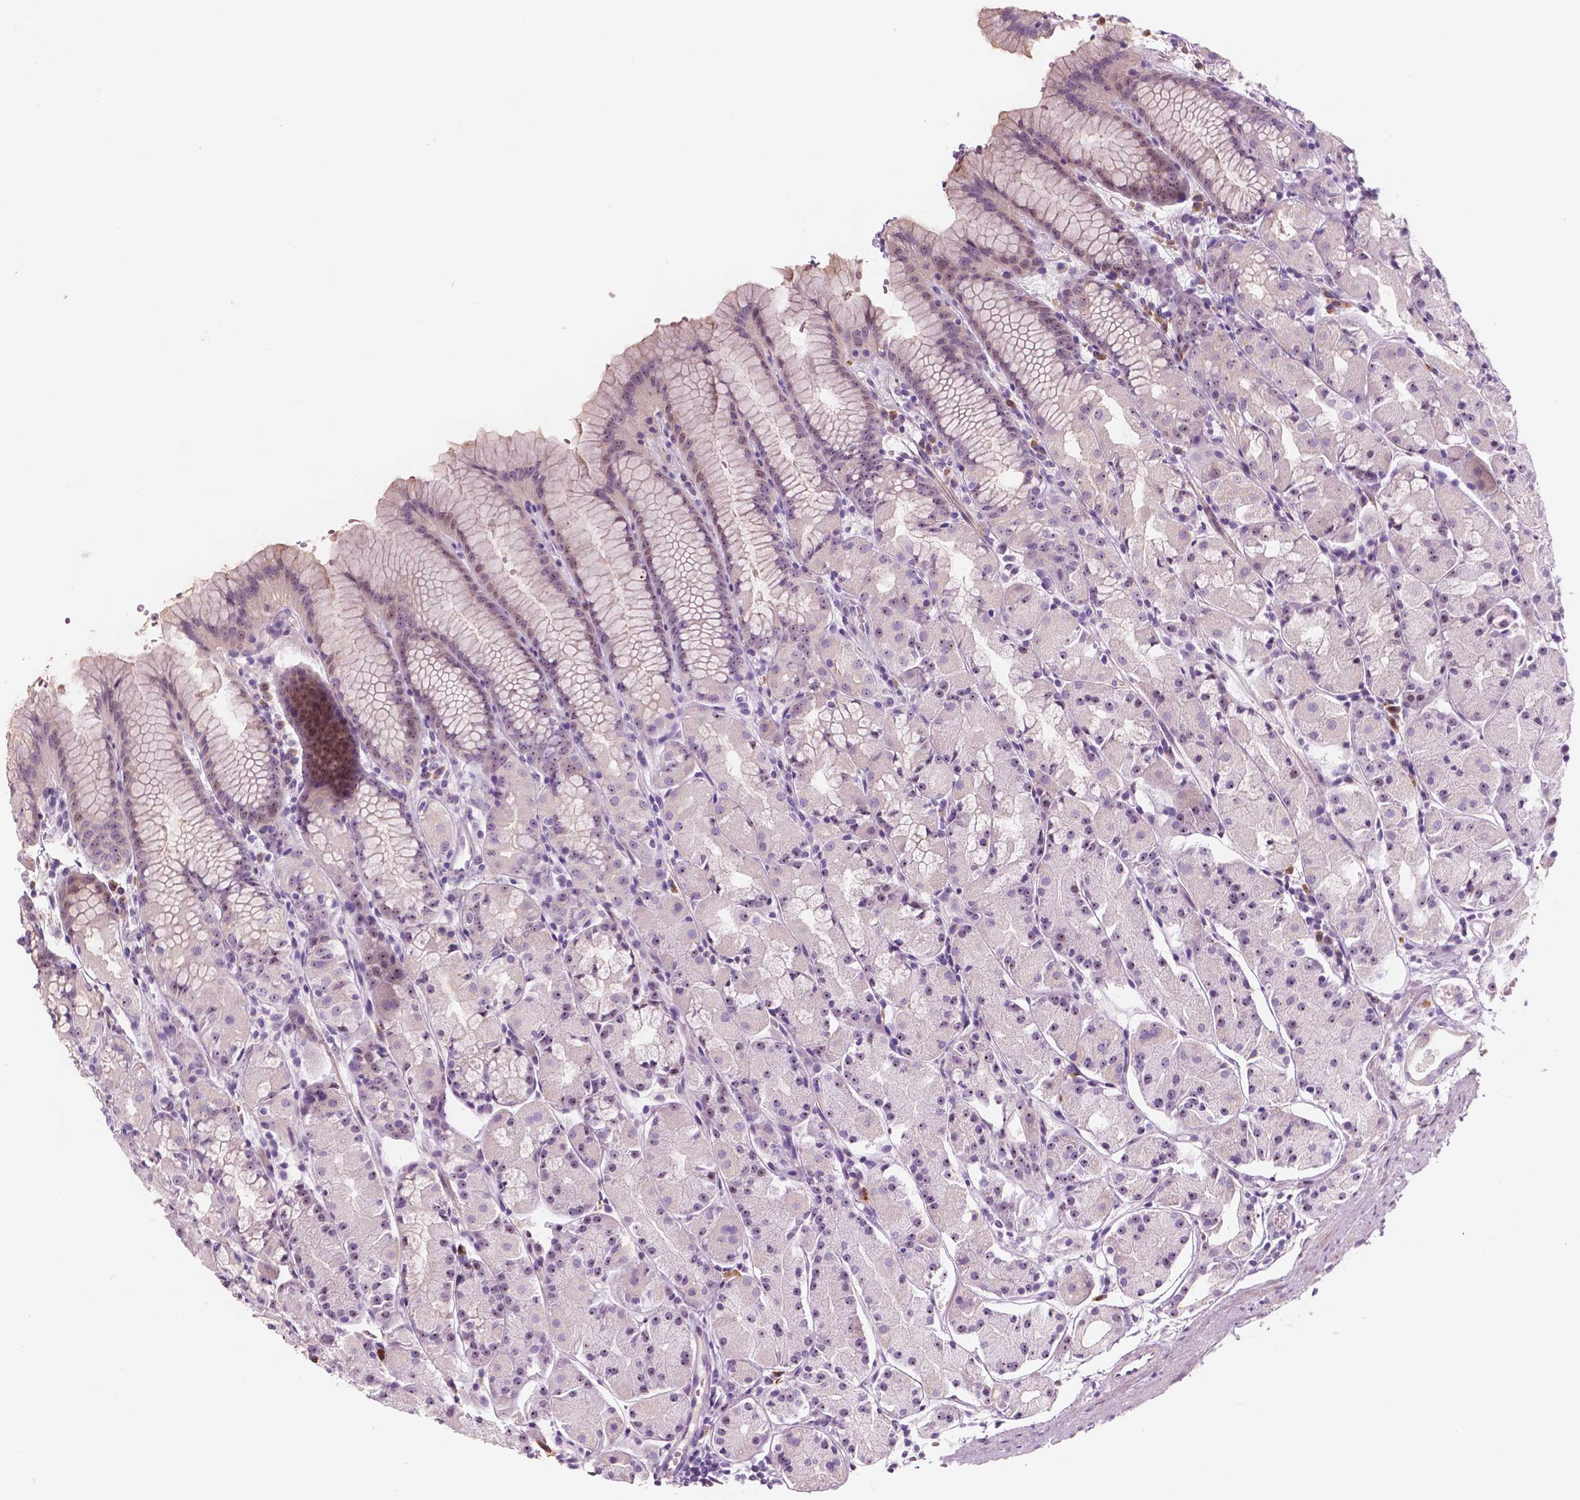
{"staining": {"intensity": "weak", "quantity": "25%-75%", "location": "nuclear"}, "tissue": "stomach", "cell_type": "Glandular cells", "image_type": "normal", "snomed": [{"axis": "morphology", "description": "Normal tissue, NOS"}, {"axis": "topography", "description": "Stomach, upper"}], "caption": "Stomach stained for a protein (brown) reveals weak nuclear positive positivity in approximately 25%-75% of glandular cells.", "gene": "ZNF853", "patient": {"sex": "male", "age": 47}}